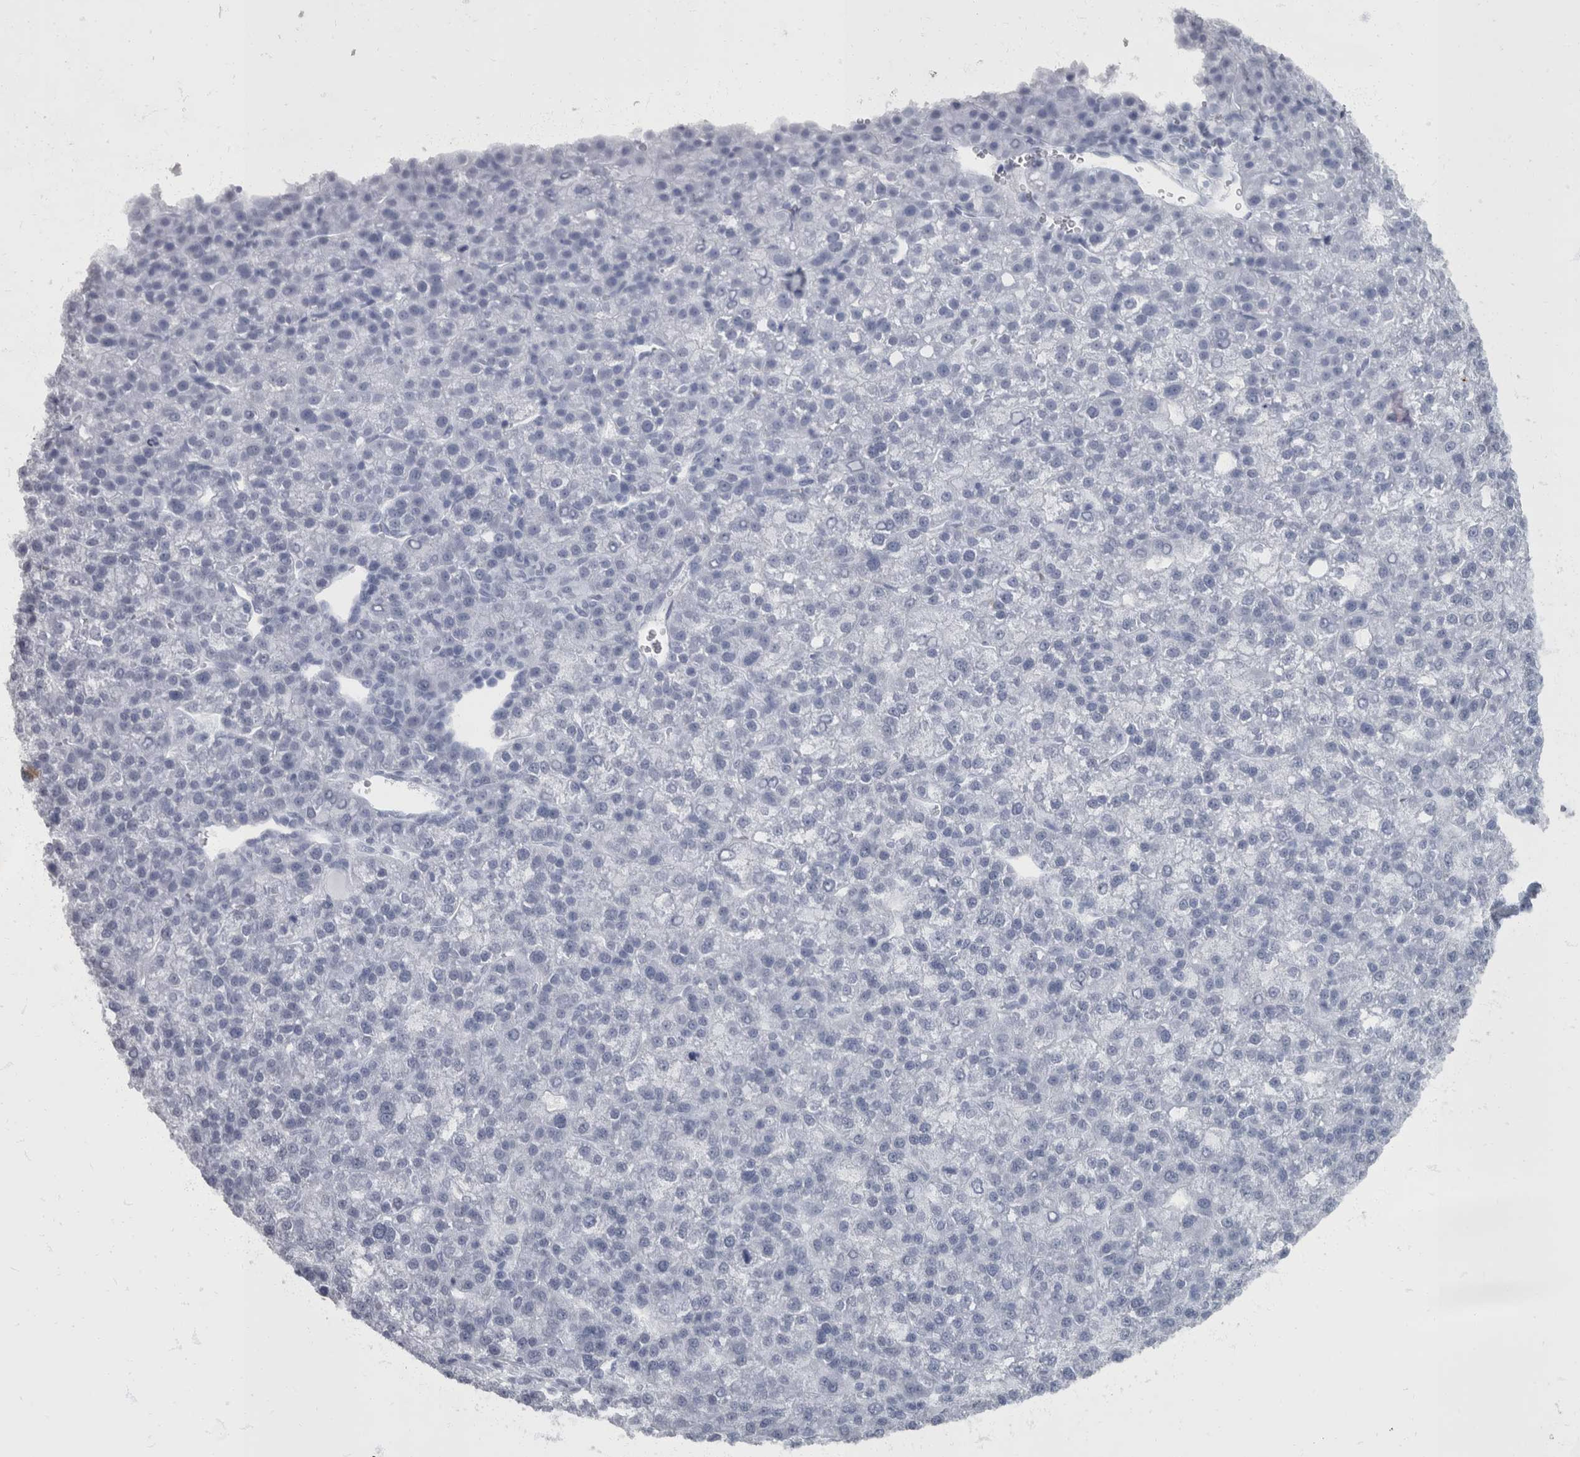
{"staining": {"intensity": "negative", "quantity": "none", "location": "none"}, "tissue": "liver cancer", "cell_type": "Tumor cells", "image_type": "cancer", "snomed": [{"axis": "morphology", "description": "Carcinoma, Hepatocellular, NOS"}, {"axis": "topography", "description": "Liver"}], "caption": "High magnification brightfield microscopy of hepatocellular carcinoma (liver) stained with DAB (3,3'-diaminobenzidine) (brown) and counterstained with hematoxylin (blue): tumor cells show no significant positivity.", "gene": "PPP1R3C", "patient": {"sex": "female", "age": 58}}